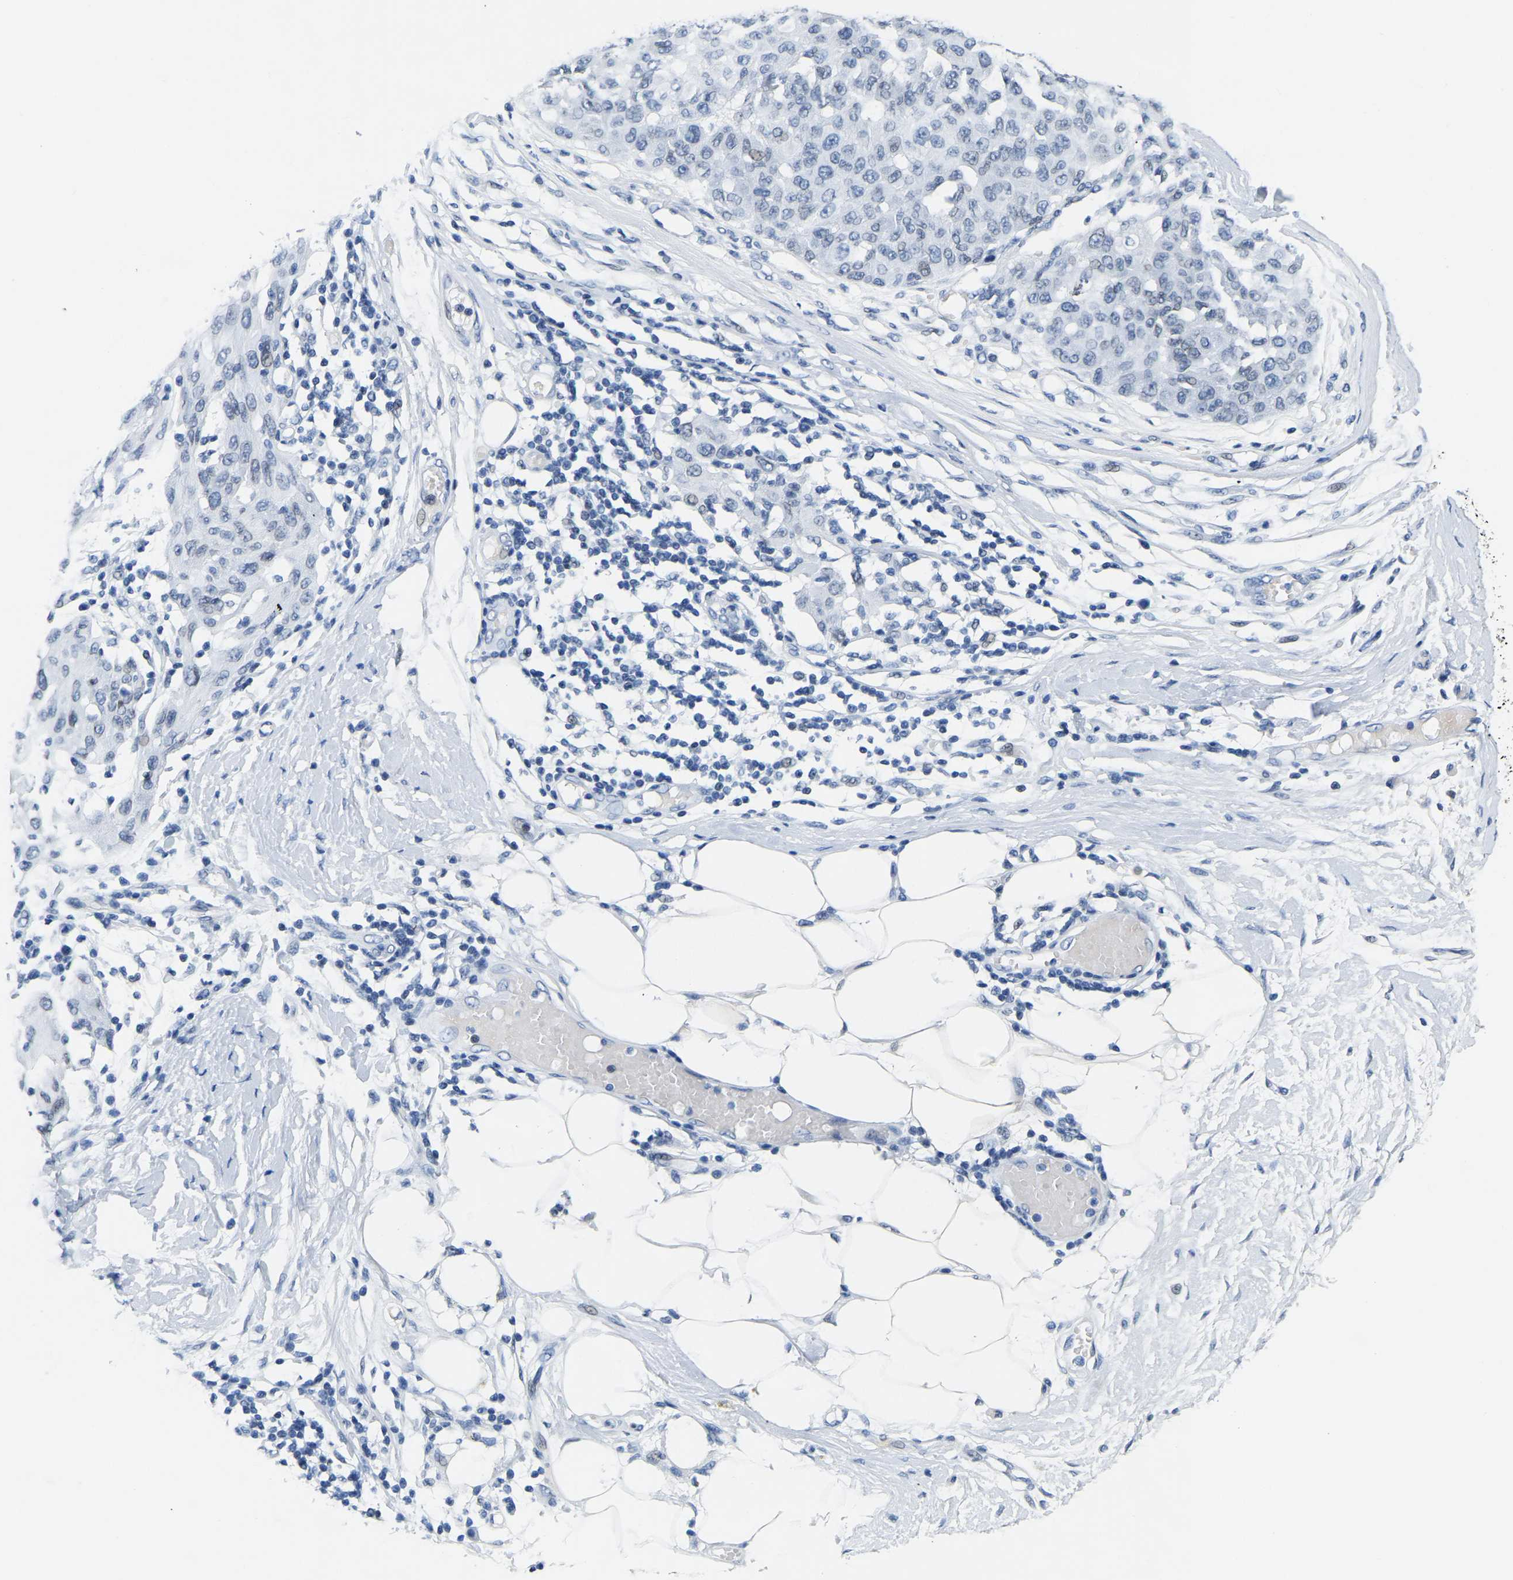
{"staining": {"intensity": "negative", "quantity": "none", "location": "none"}, "tissue": "melanoma", "cell_type": "Tumor cells", "image_type": "cancer", "snomed": [{"axis": "morphology", "description": "Normal tissue, NOS"}, {"axis": "morphology", "description": "Malignant melanoma, NOS"}, {"axis": "topography", "description": "Skin"}], "caption": "Protein analysis of malignant melanoma reveals no significant expression in tumor cells.", "gene": "UPK3A", "patient": {"sex": "male", "age": 62}}